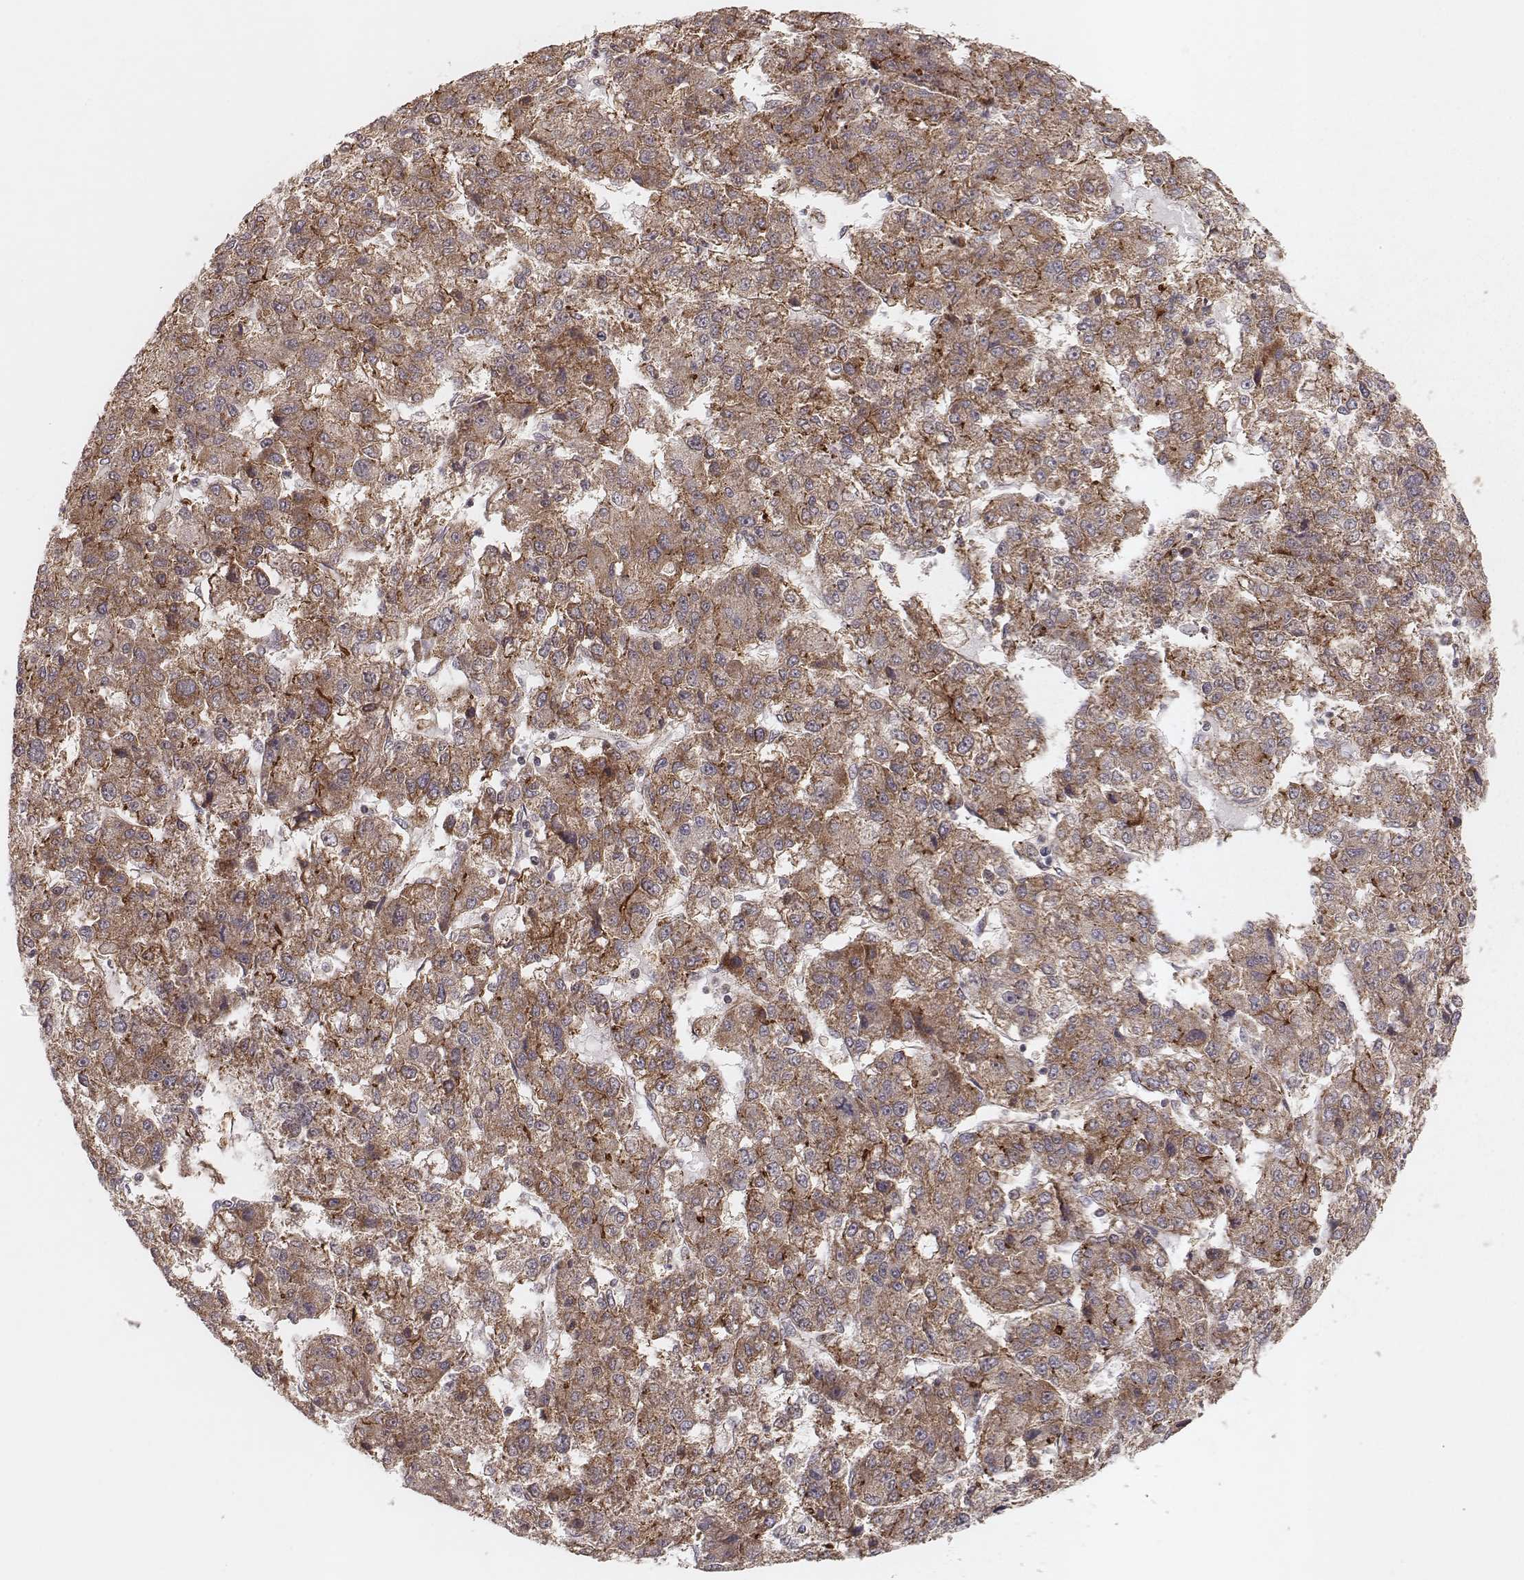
{"staining": {"intensity": "moderate", "quantity": ">75%", "location": "cytoplasmic/membranous"}, "tissue": "liver cancer", "cell_type": "Tumor cells", "image_type": "cancer", "snomed": [{"axis": "morphology", "description": "Carcinoma, Hepatocellular, NOS"}, {"axis": "topography", "description": "Liver"}], "caption": "Brown immunohistochemical staining in liver cancer displays moderate cytoplasmic/membranous positivity in approximately >75% of tumor cells. Ihc stains the protein of interest in brown and the nuclei are stained blue.", "gene": "NDUFA7", "patient": {"sex": "male", "age": 56}}